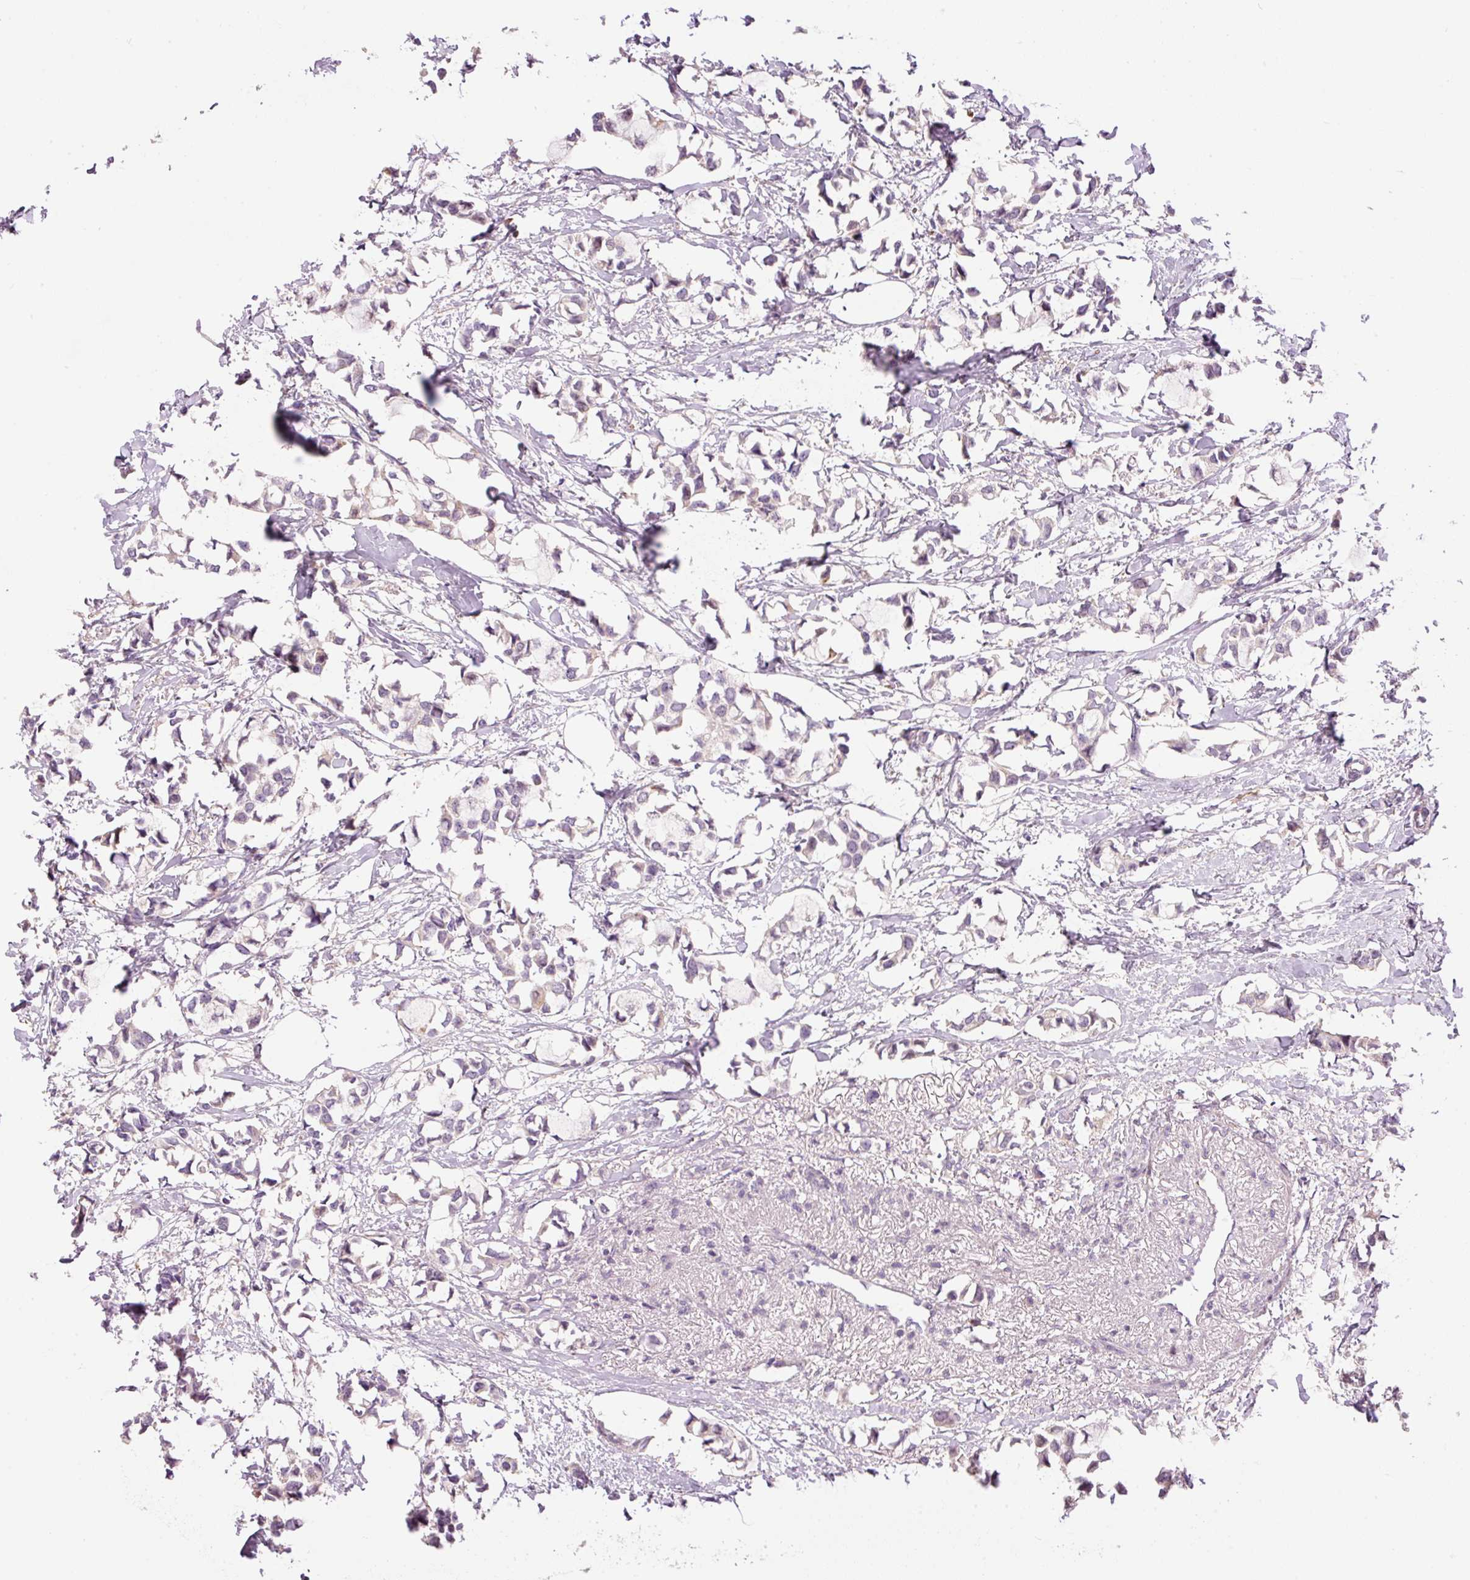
{"staining": {"intensity": "negative", "quantity": "none", "location": "none"}, "tissue": "breast cancer", "cell_type": "Tumor cells", "image_type": "cancer", "snomed": [{"axis": "morphology", "description": "Duct carcinoma"}, {"axis": "topography", "description": "Breast"}], "caption": "Tumor cells show no significant expression in invasive ductal carcinoma (breast).", "gene": "CMTM8", "patient": {"sex": "female", "age": 73}}